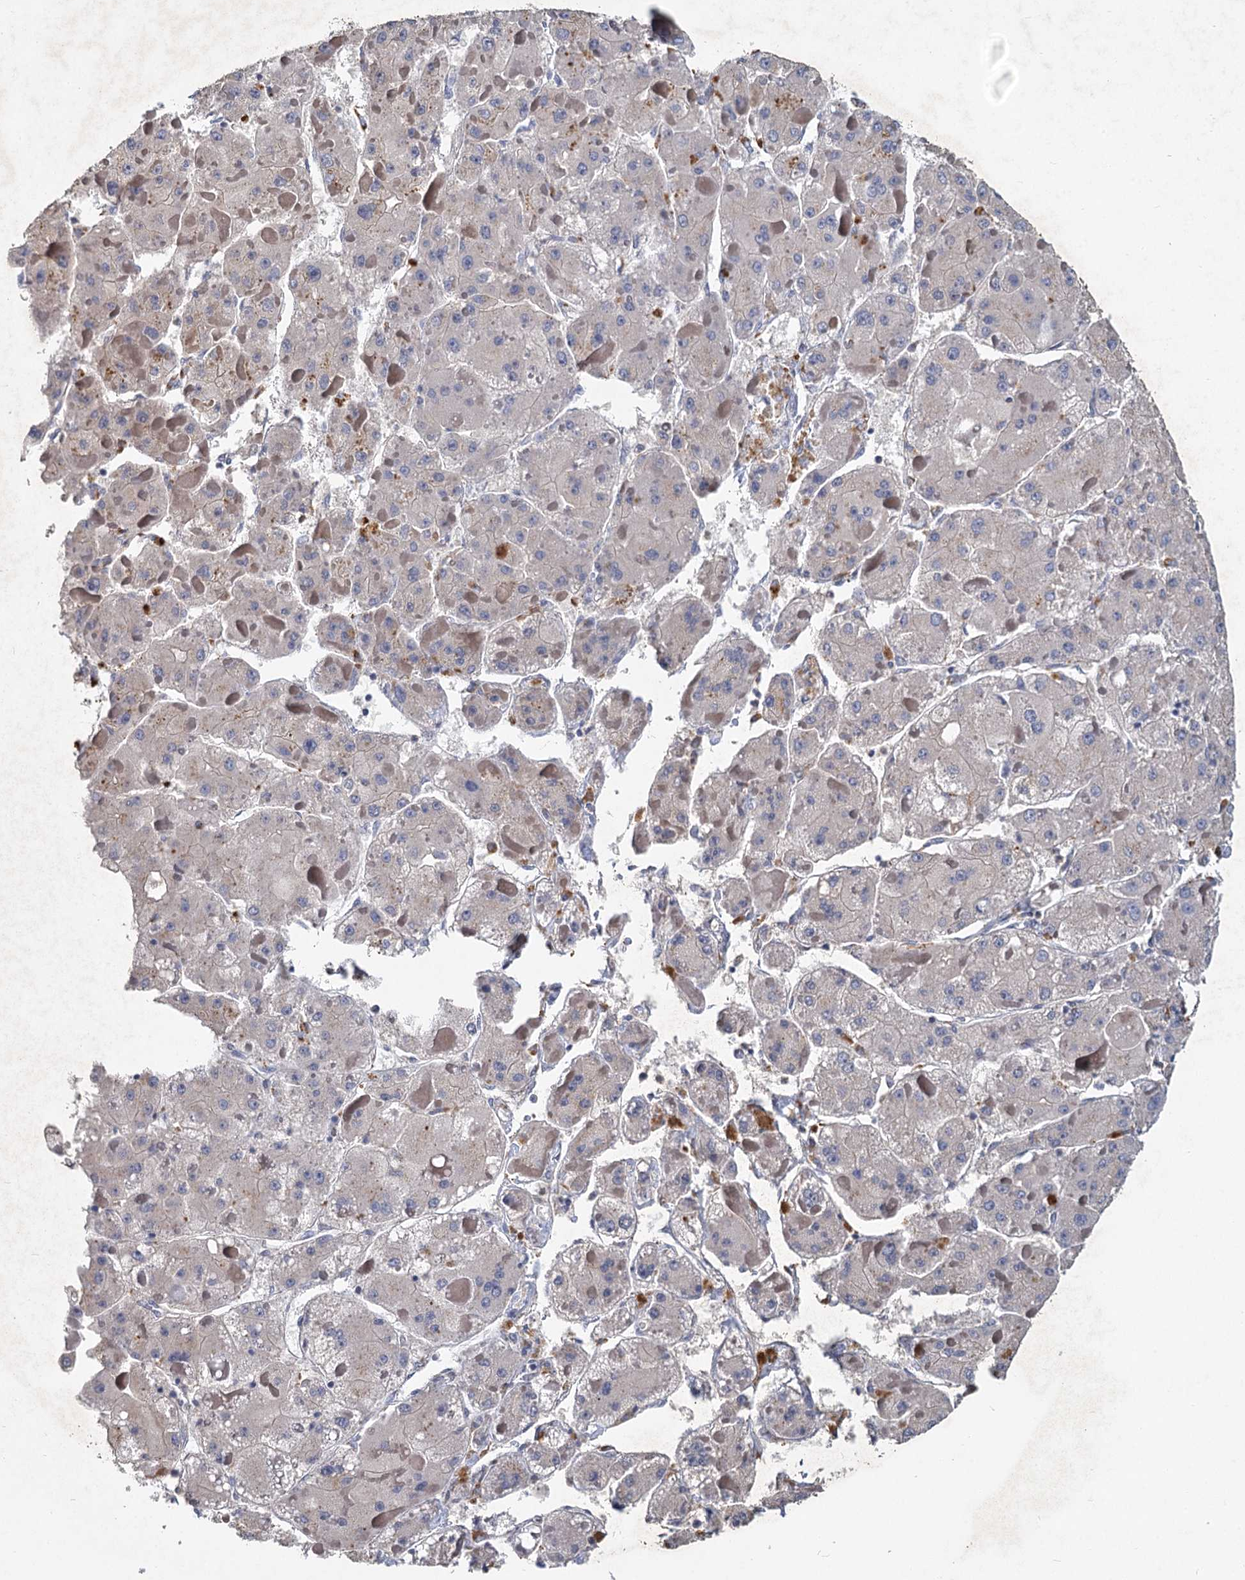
{"staining": {"intensity": "negative", "quantity": "none", "location": "none"}, "tissue": "liver cancer", "cell_type": "Tumor cells", "image_type": "cancer", "snomed": [{"axis": "morphology", "description": "Carcinoma, Hepatocellular, NOS"}, {"axis": "topography", "description": "Liver"}], "caption": "This is an IHC histopathology image of human liver hepatocellular carcinoma. There is no staining in tumor cells.", "gene": "HES2", "patient": {"sex": "female", "age": 73}}